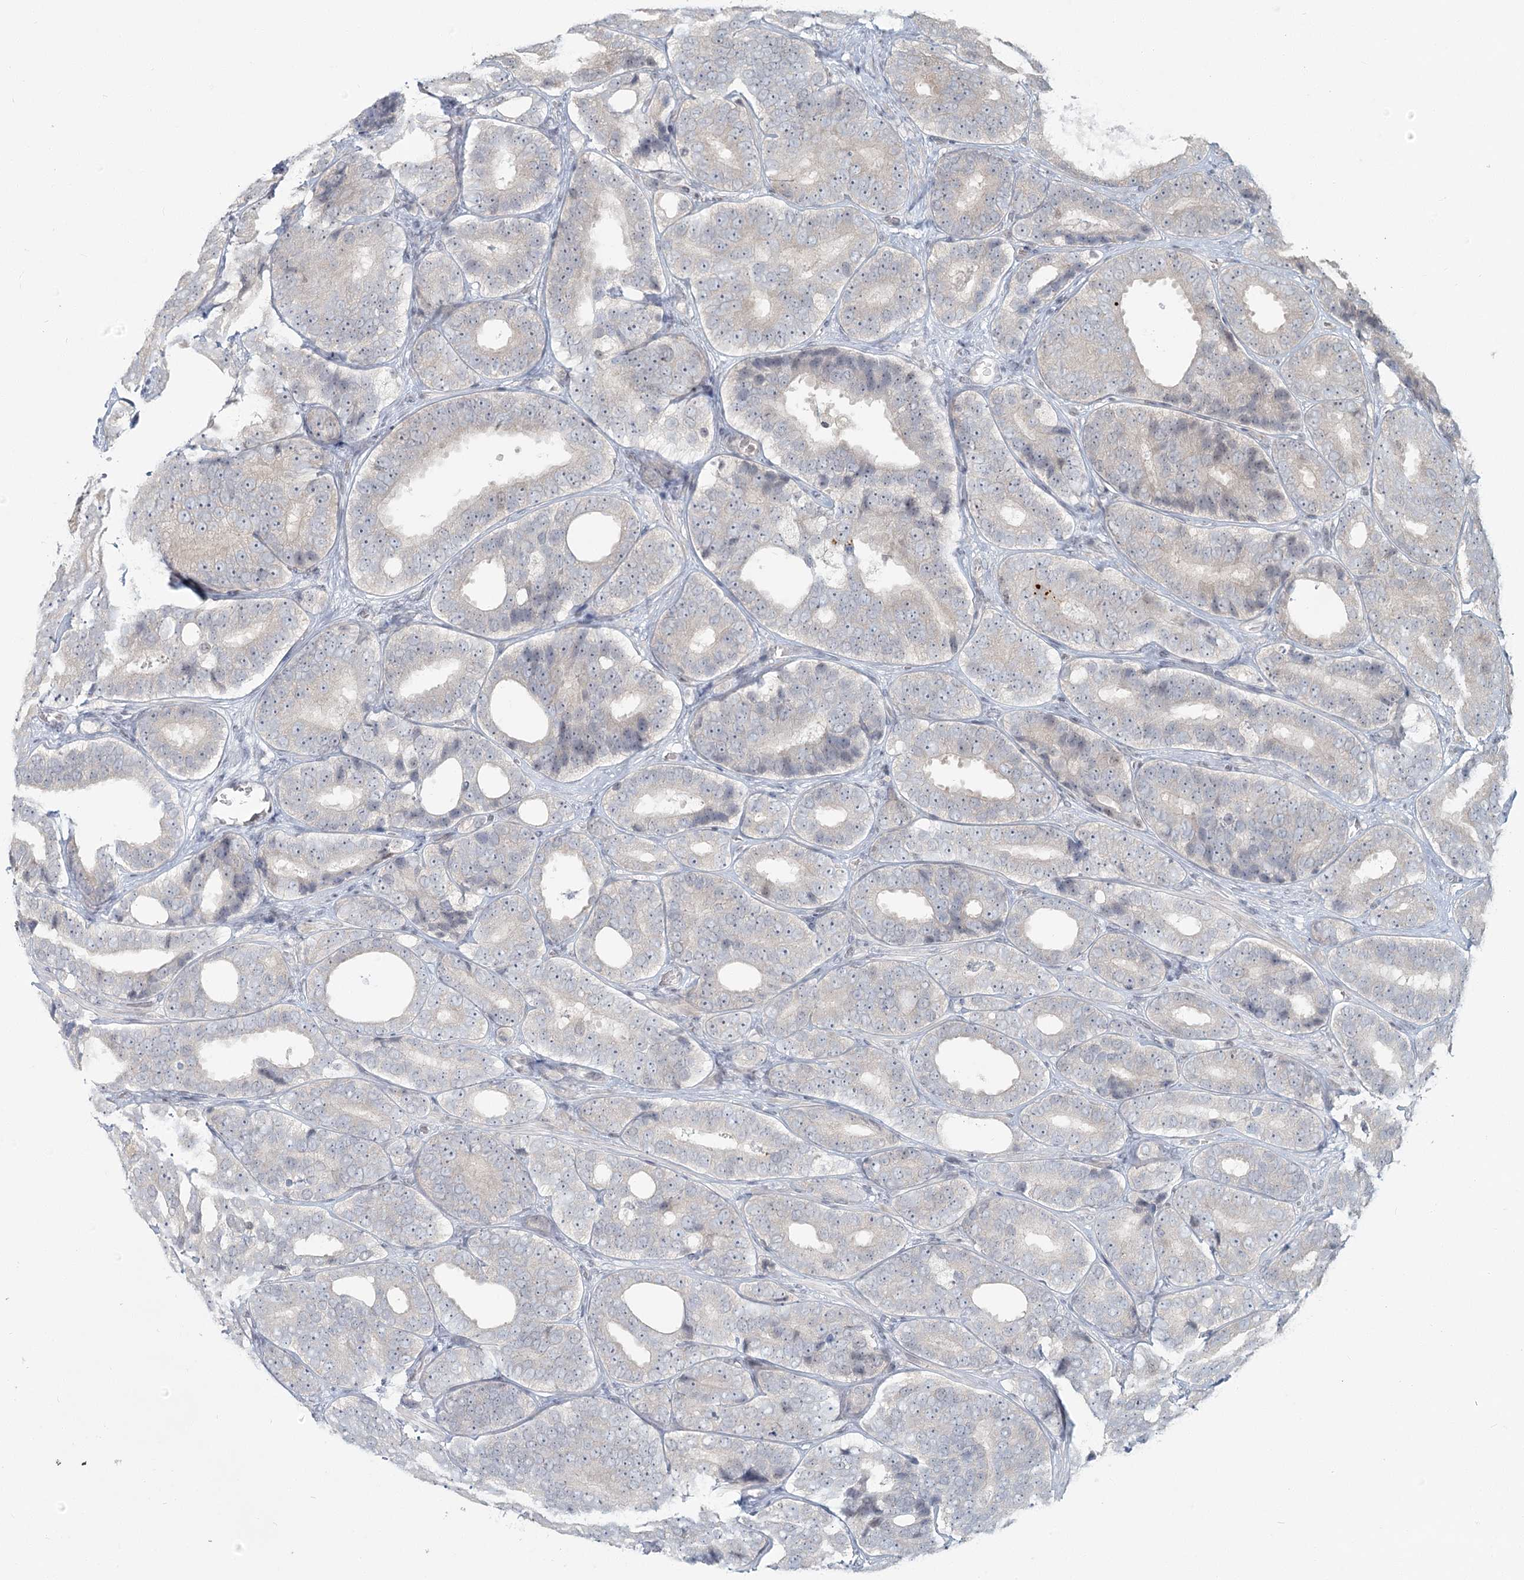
{"staining": {"intensity": "negative", "quantity": "none", "location": "none"}, "tissue": "prostate cancer", "cell_type": "Tumor cells", "image_type": "cancer", "snomed": [{"axis": "morphology", "description": "Adenocarcinoma, High grade"}, {"axis": "topography", "description": "Prostate"}], "caption": "This is an immunohistochemistry (IHC) histopathology image of high-grade adenocarcinoma (prostate). There is no positivity in tumor cells.", "gene": "R3HCC1L", "patient": {"sex": "male", "age": 56}}